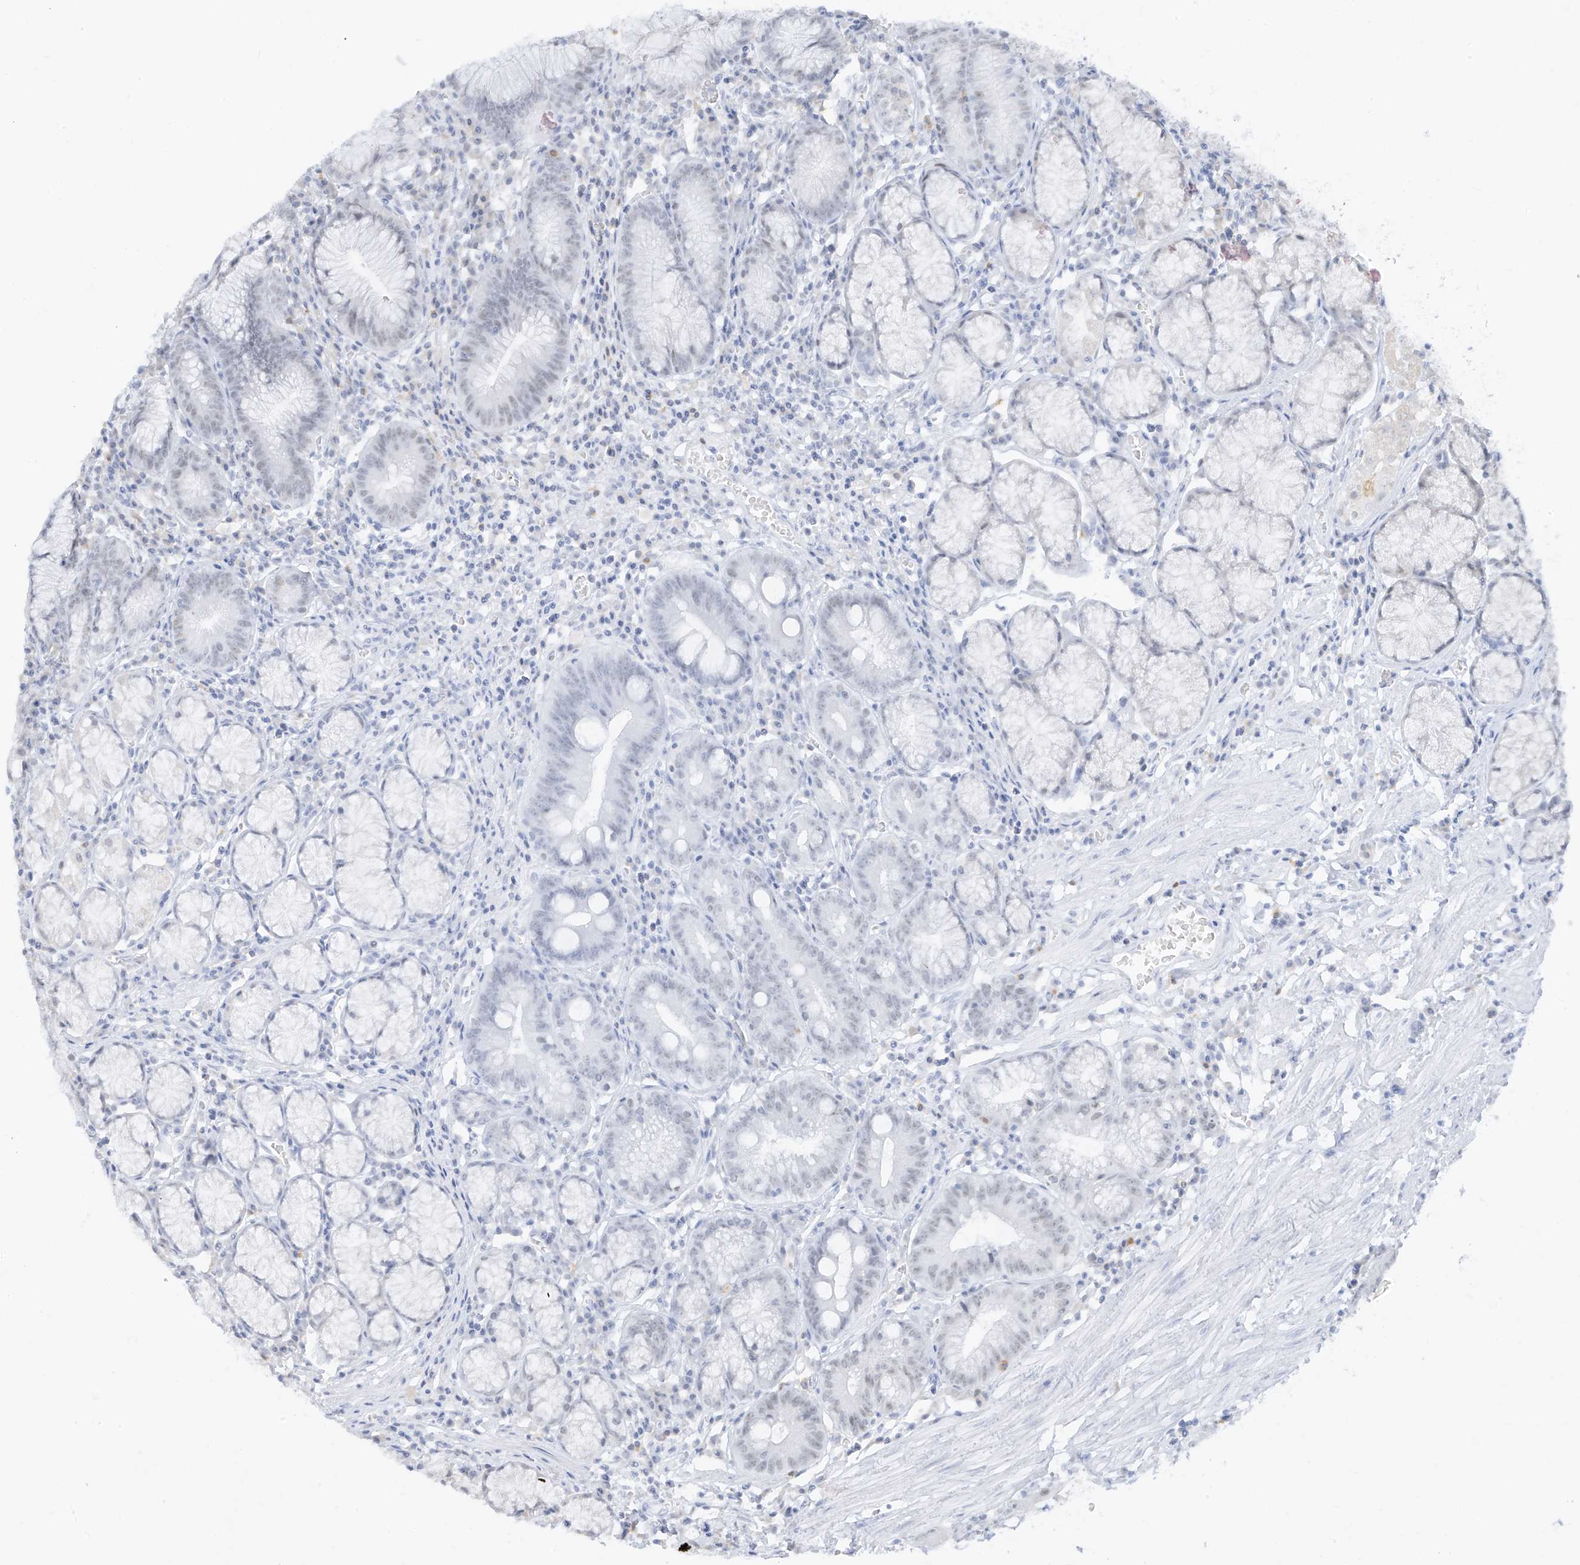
{"staining": {"intensity": "negative", "quantity": "none", "location": "none"}, "tissue": "stomach", "cell_type": "Glandular cells", "image_type": "normal", "snomed": [{"axis": "morphology", "description": "Normal tissue, NOS"}, {"axis": "topography", "description": "Stomach"}], "caption": "The image shows no staining of glandular cells in unremarkable stomach.", "gene": "ZMYM2", "patient": {"sex": "male", "age": 55}}